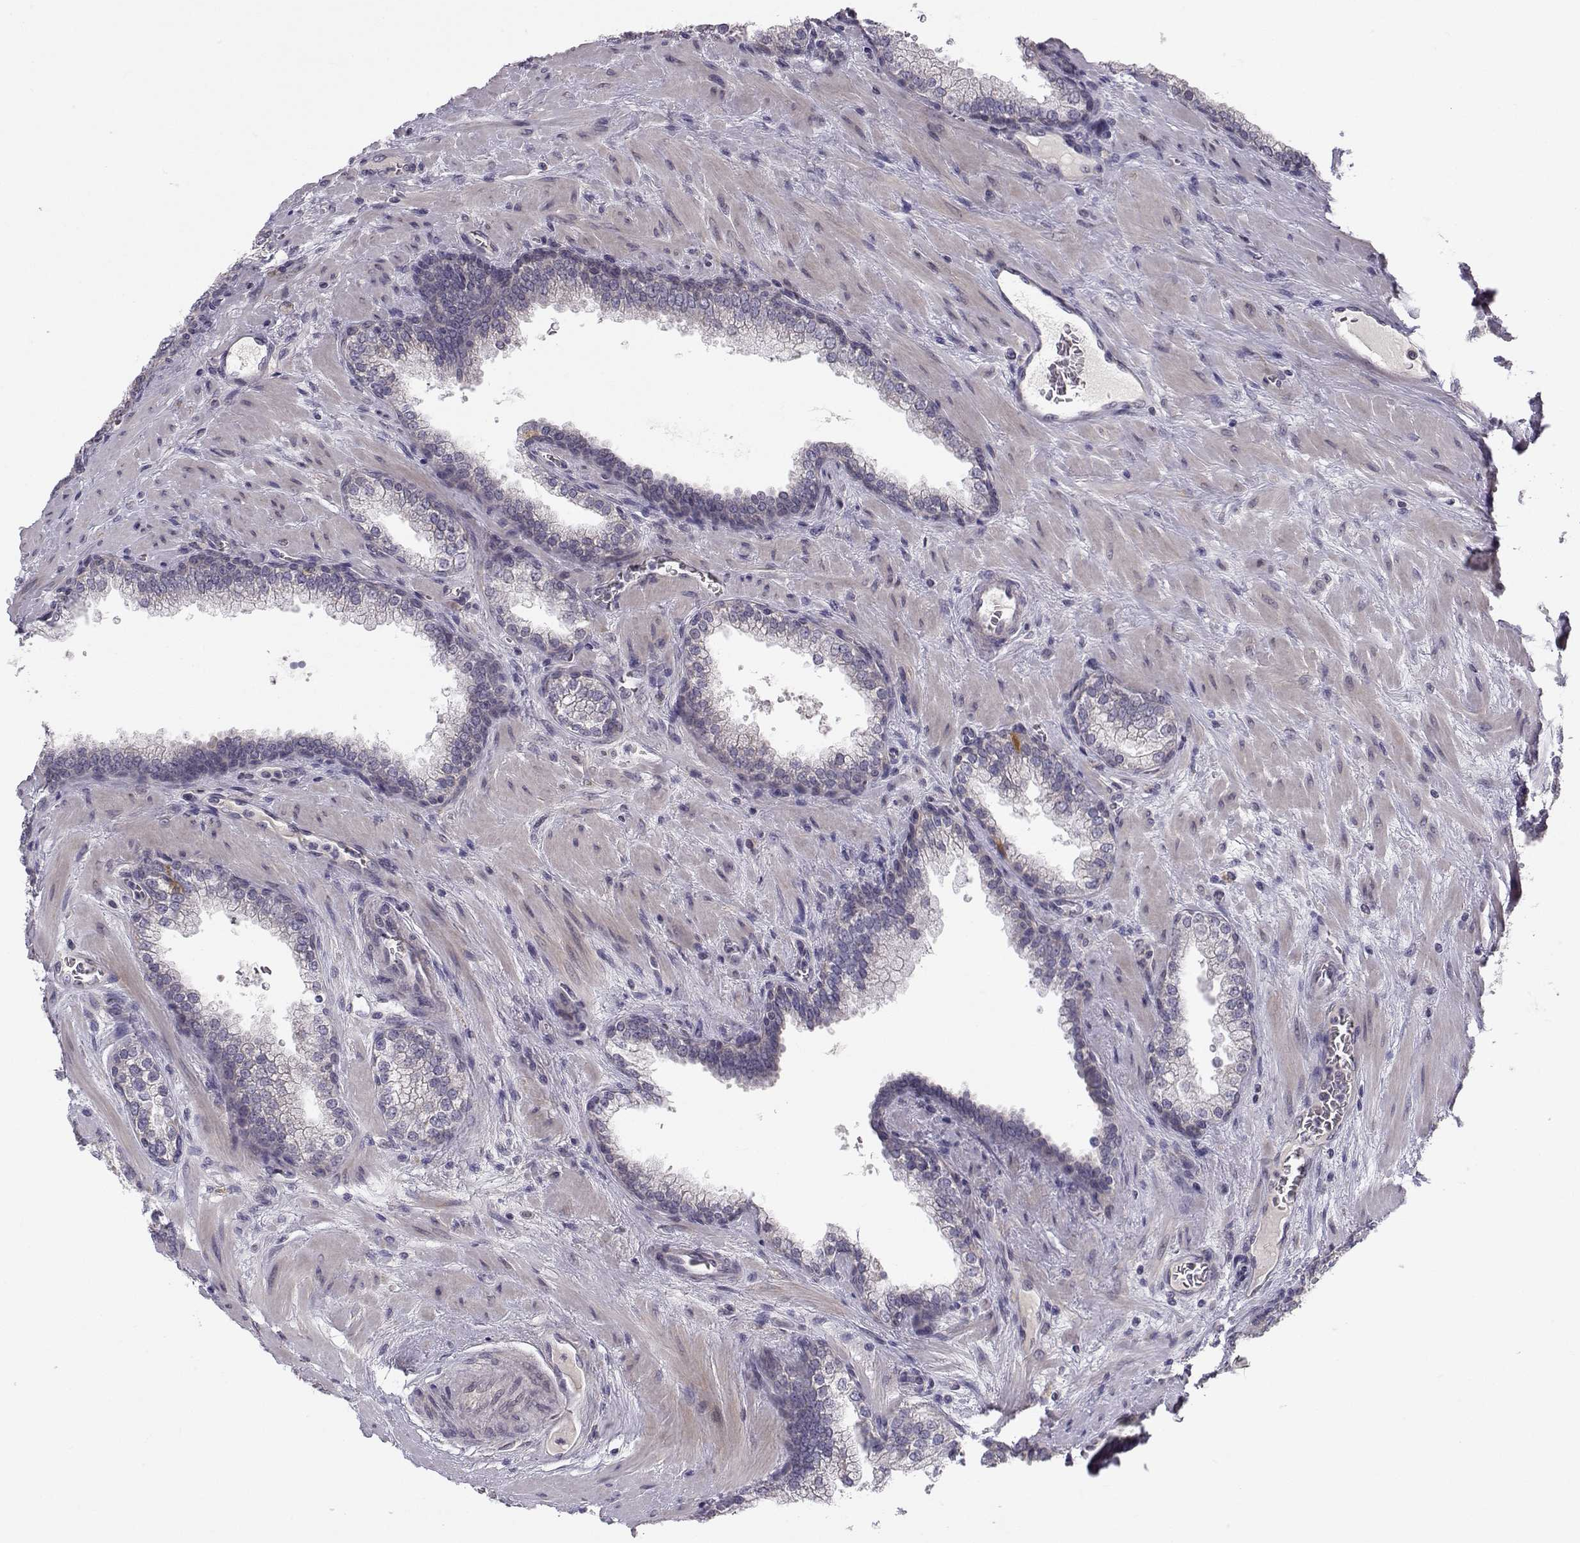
{"staining": {"intensity": "negative", "quantity": "none", "location": "none"}, "tissue": "prostate cancer", "cell_type": "Tumor cells", "image_type": "cancer", "snomed": [{"axis": "morphology", "description": "Adenocarcinoma, NOS"}, {"axis": "topography", "description": "Prostate"}], "caption": "Immunohistochemical staining of adenocarcinoma (prostate) exhibits no significant expression in tumor cells. The staining was performed using DAB to visualize the protein expression in brown, while the nuclei were stained in blue with hematoxylin (Magnification: 20x).", "gene": "PEX5L", "patient": {"sex": "male", "age": 67}}